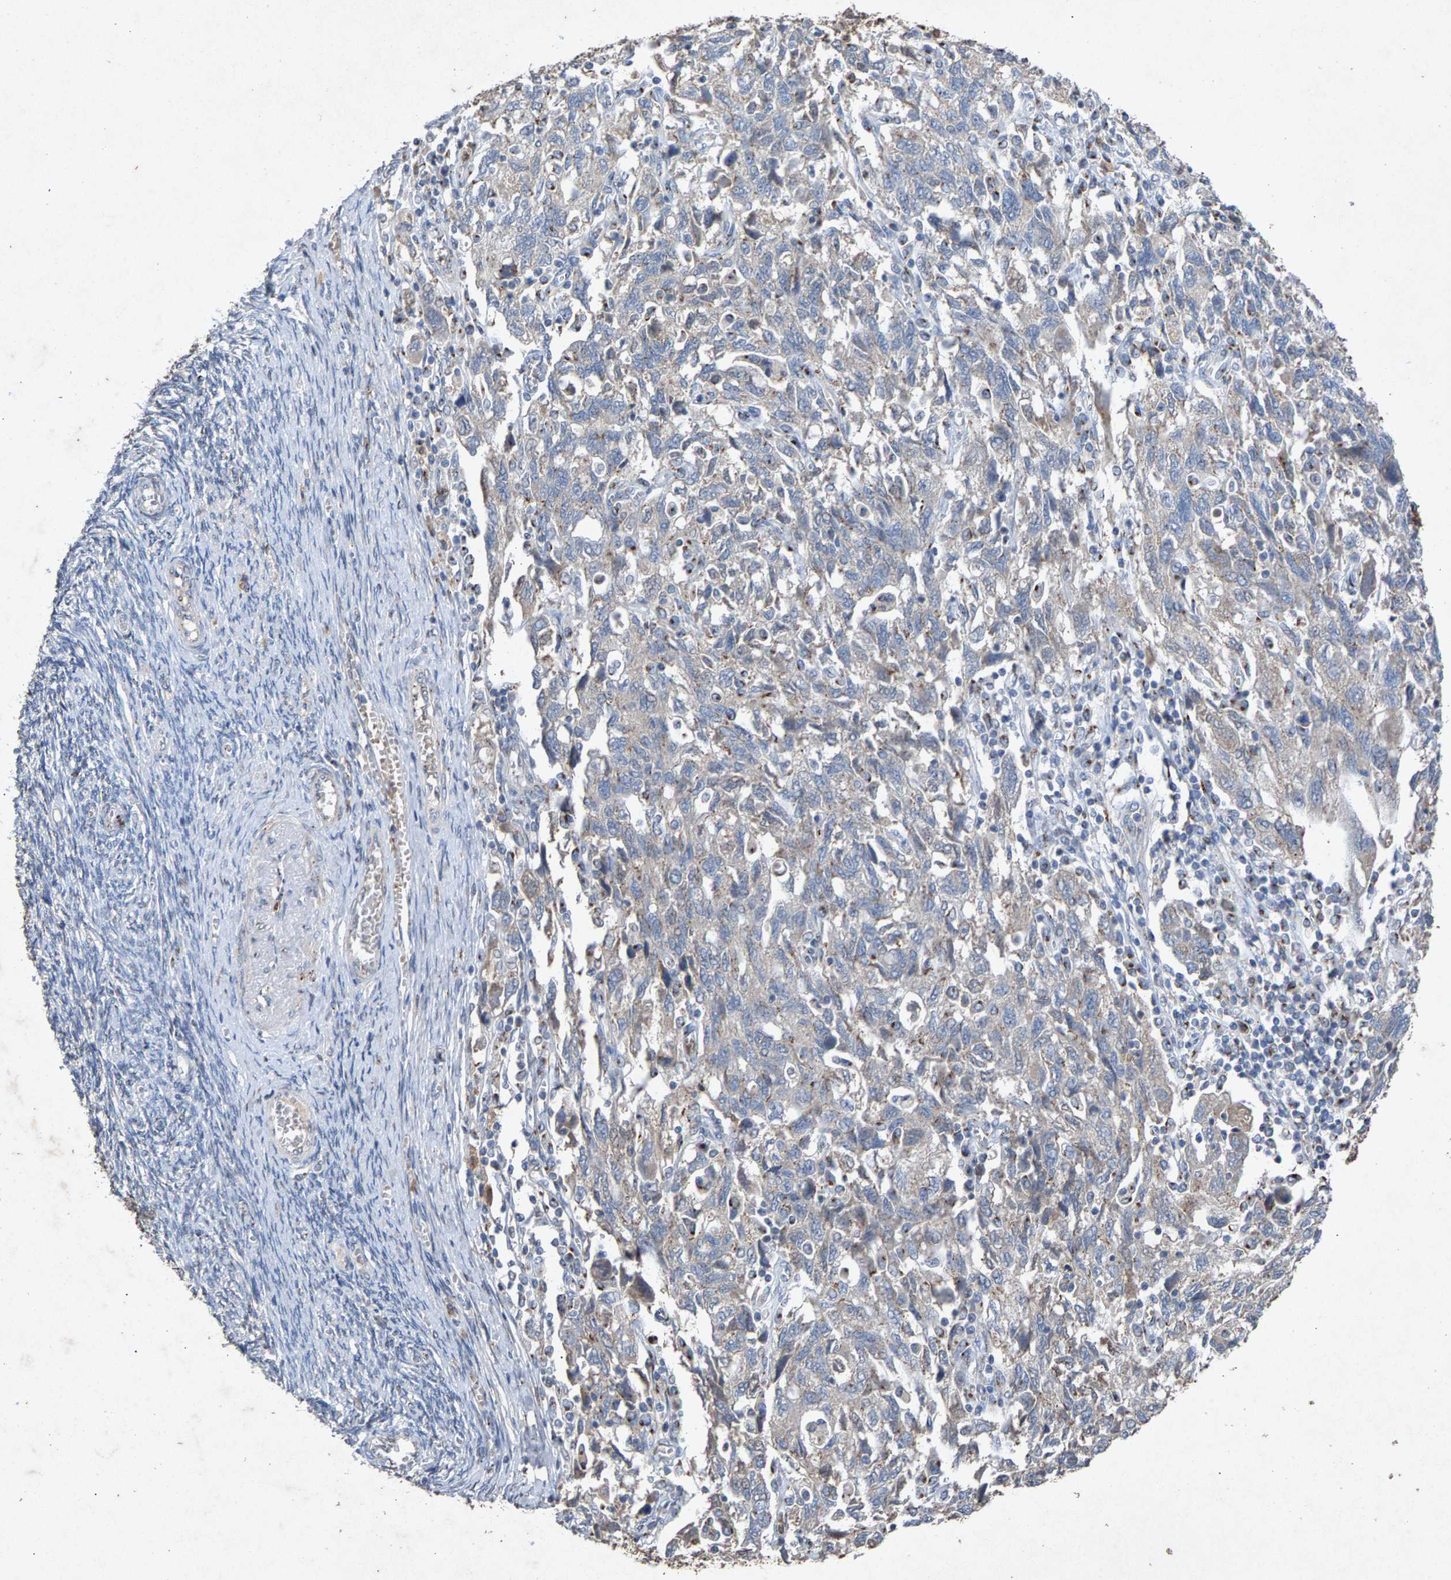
{"staining": {"intensity": "negative", "quantity": "none", "location": "none"}, "tissue": "ovarian cancer", "cell_type": "Tumor cells", "image_type": "cancer", "snomed": [{"axis": "morphology", "description": "Carcinoma, NOS"}, {"axis": "morphology", "description": "Cystadenocarcinoma, serous, NOS"}, {"axis": "topography", "description": "Ovary"}], "caption": "High magnification brightfield microscopy of ovarian serous cystadenocarcinoma stained with DAB (3,3'-diaminobenzidine) (brown) and counterstained with hematoxylin (blue): tumor cells show no significant expression.", "gene": "MAN2A1", "patient": {"sex": "female", "age": 69}}